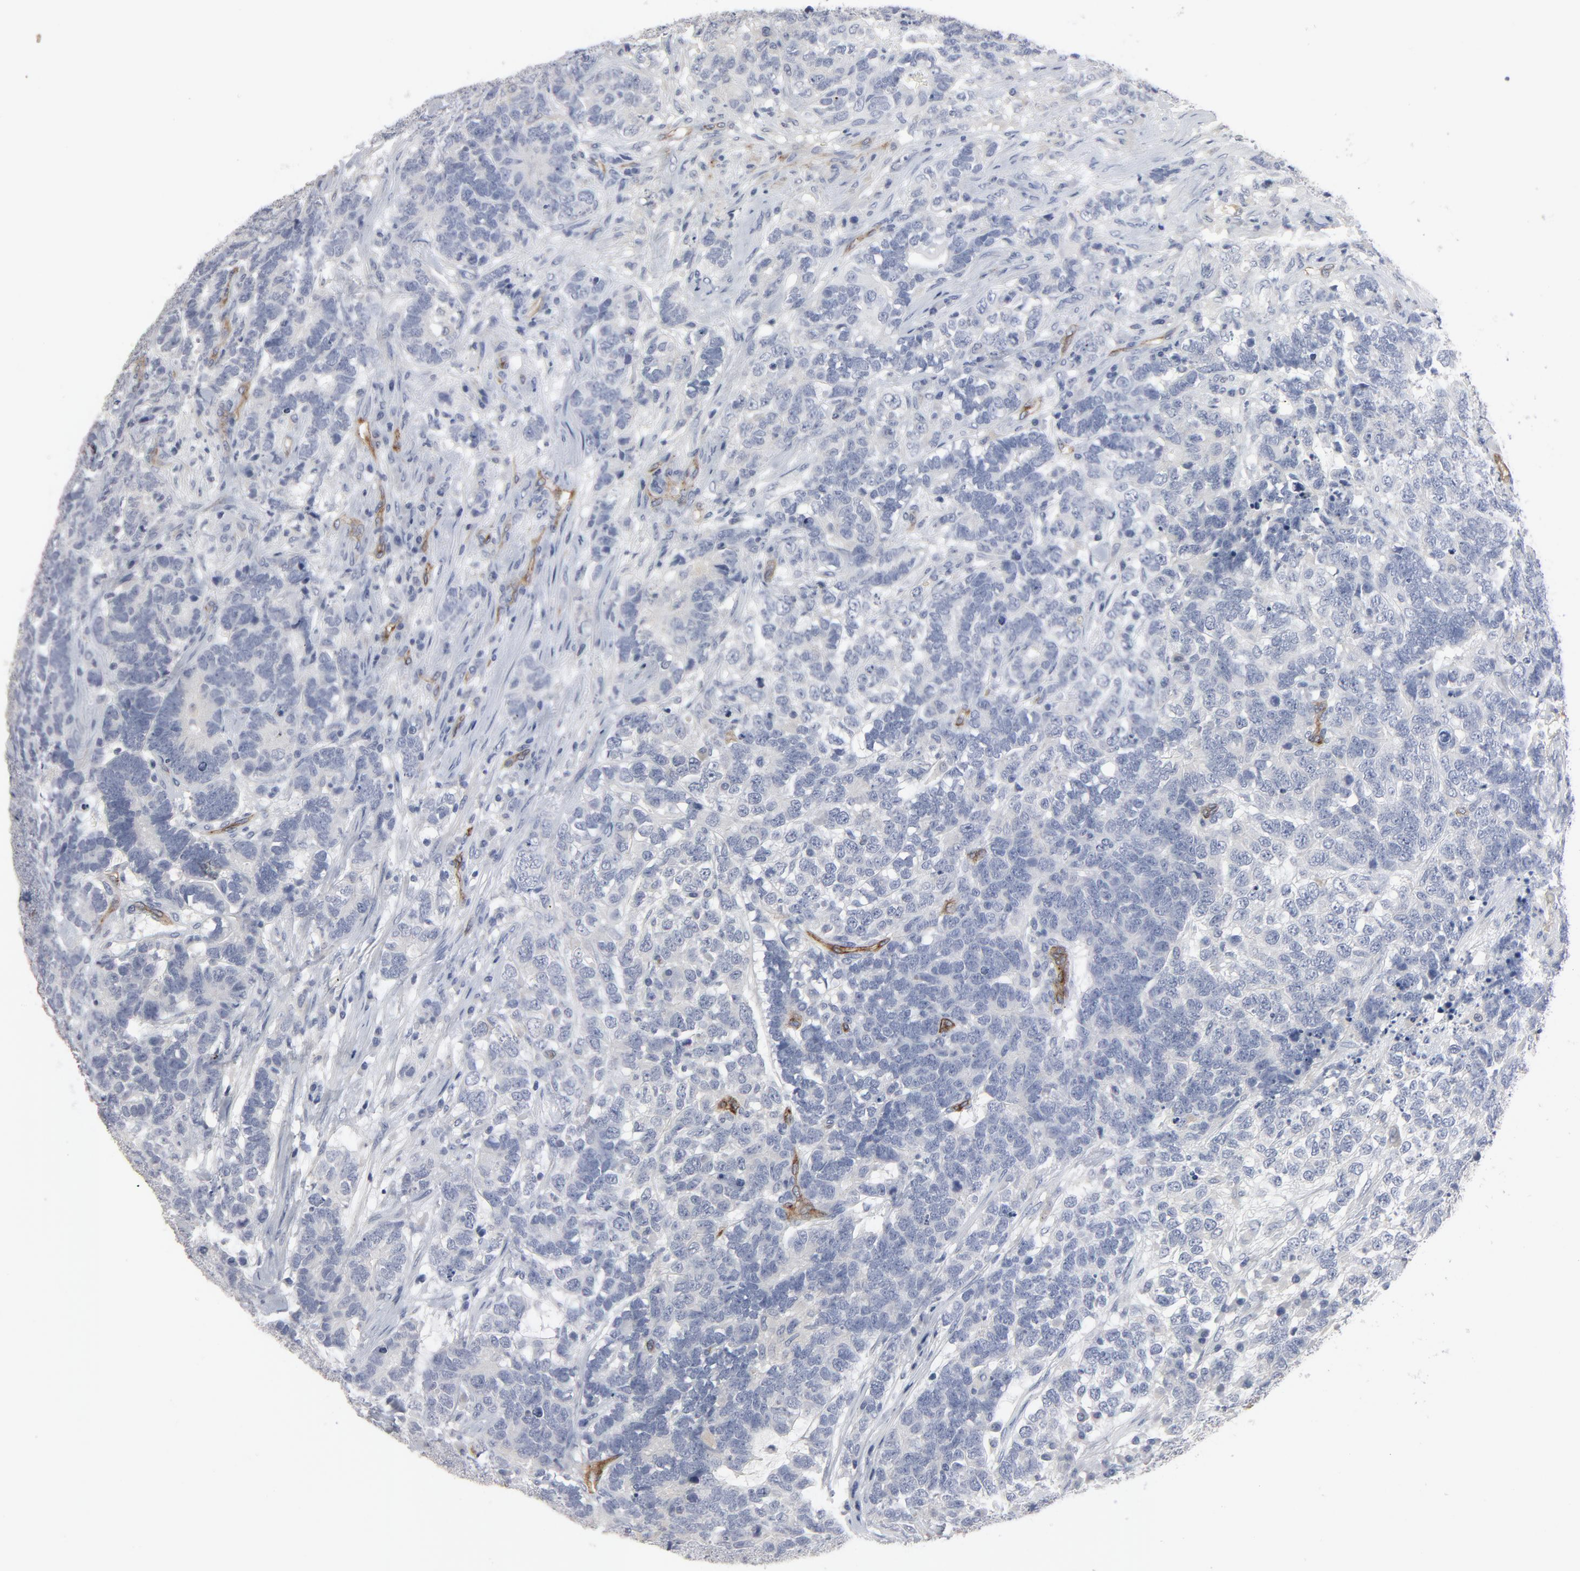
{"staining": {"intensity": "negative", "quantity": "none", "location": "none"}, "tissue": "testis cancer", "cell_type": "Tumor cells", "image_type": "cancer", "snomed": [{"axis": "morphology", "description": "Carcinoma, Embryonal, NOS"}, {"axis": "topography", "description": "Testis"}], "caption": "Immunohistochemistry of testis cancer (embryonal carcinoma) exhibits no expression in tumor cells. (Stains: DAB (3,3'-diaminobenzidine) IHC with hematoxylin counter stain, Microscopy: brightfield microscopy at high magnification).", "gene": "KDR", "patient": {"sex": "male", "age": 26}}